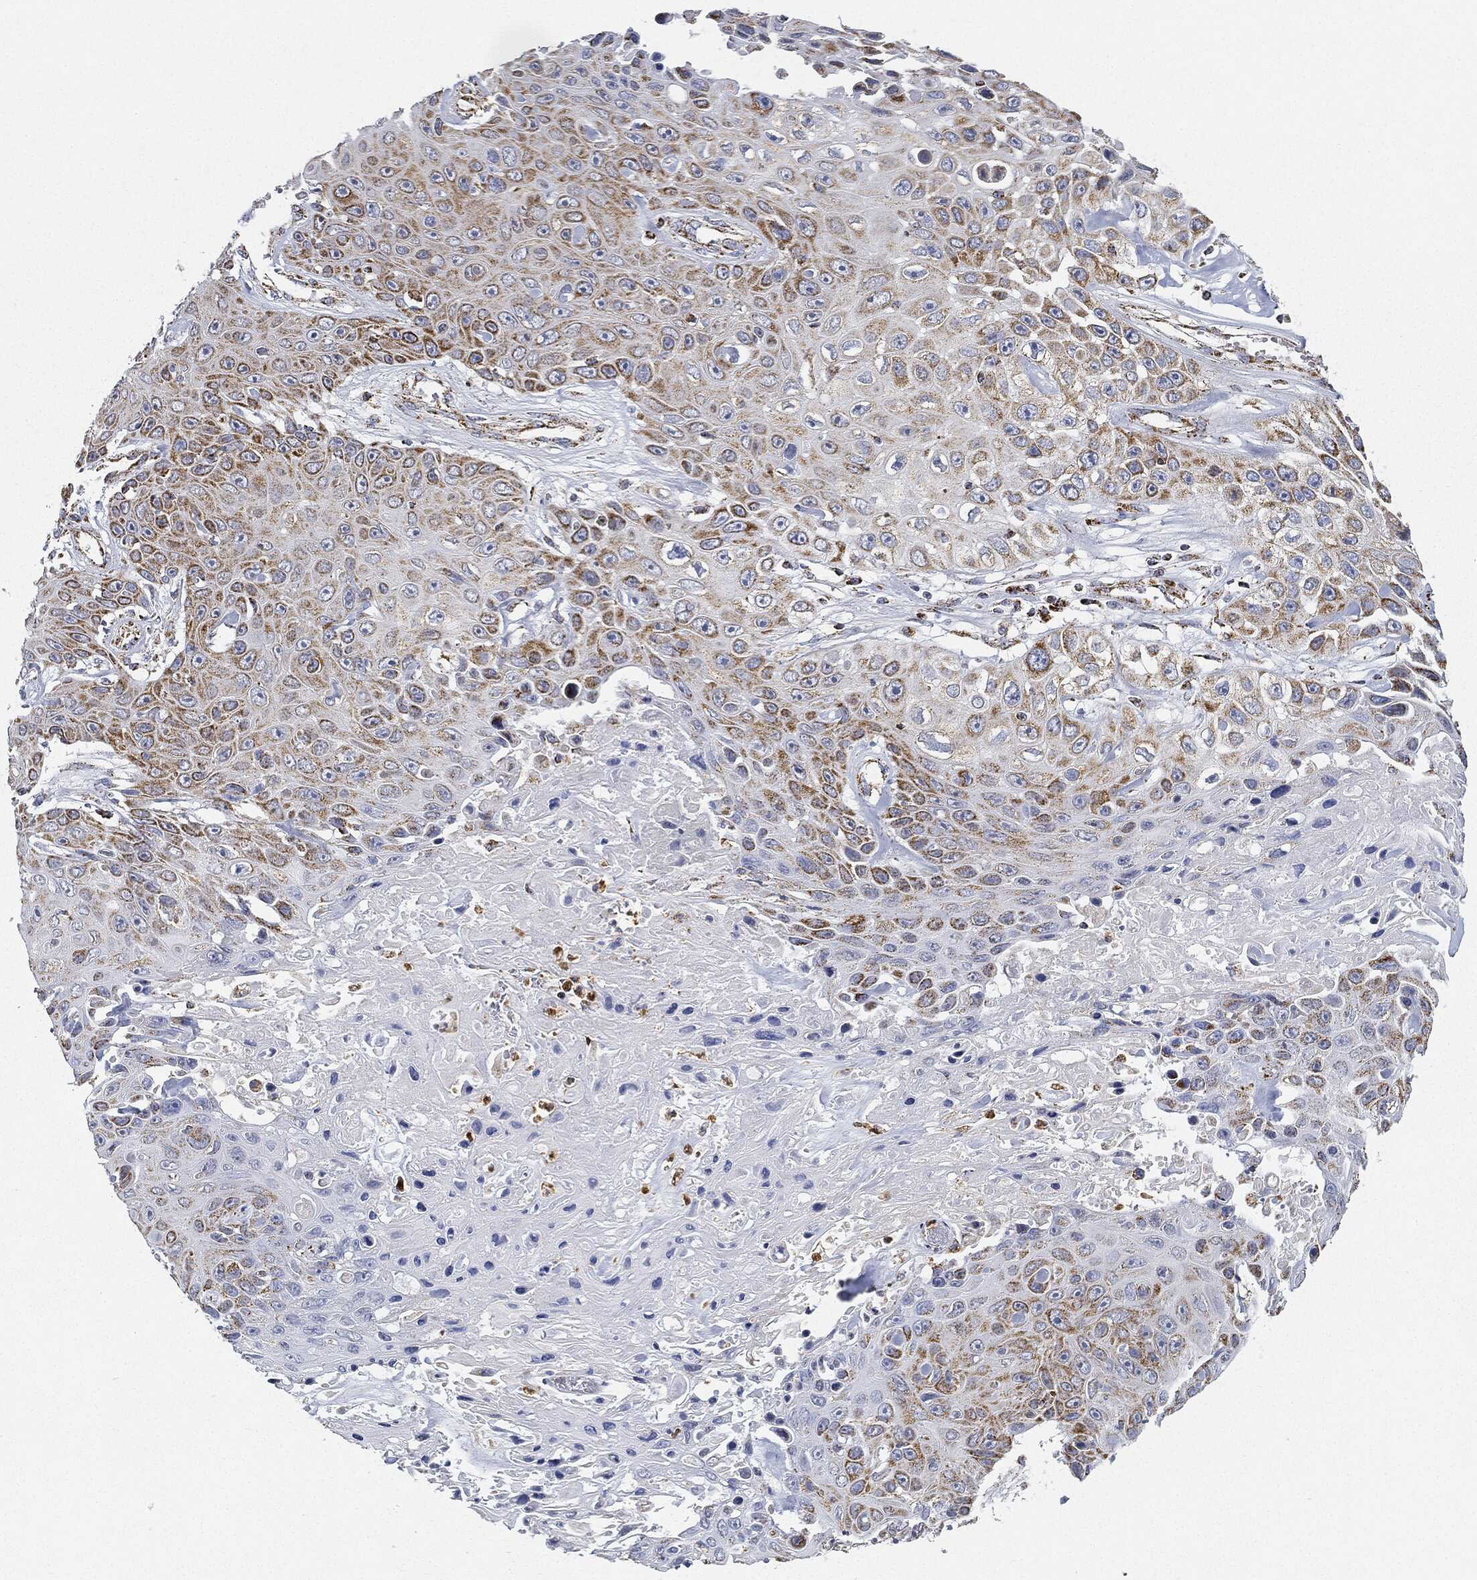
{"staining": {"intensity": "strong", "quantity": "25%-75%", "location": "cytoplasmic/membranous"}, "tissue": "skin cancer", "cell_type": "Tumor cells", "image_type": "cancer", "snomed": [{"axis": "morphology", "description": "Squamous cell carcinoma, NOS"}, {"axis": "topography", "description": "Skin"}], "caption": "Skin squamous cell carcinoma tissue reveals strong cytoplasmic/membranous expression in about 25%-75% of tumor cells", "gene": "CAPN15", "patient": {"sex": "male", "age": 82}}